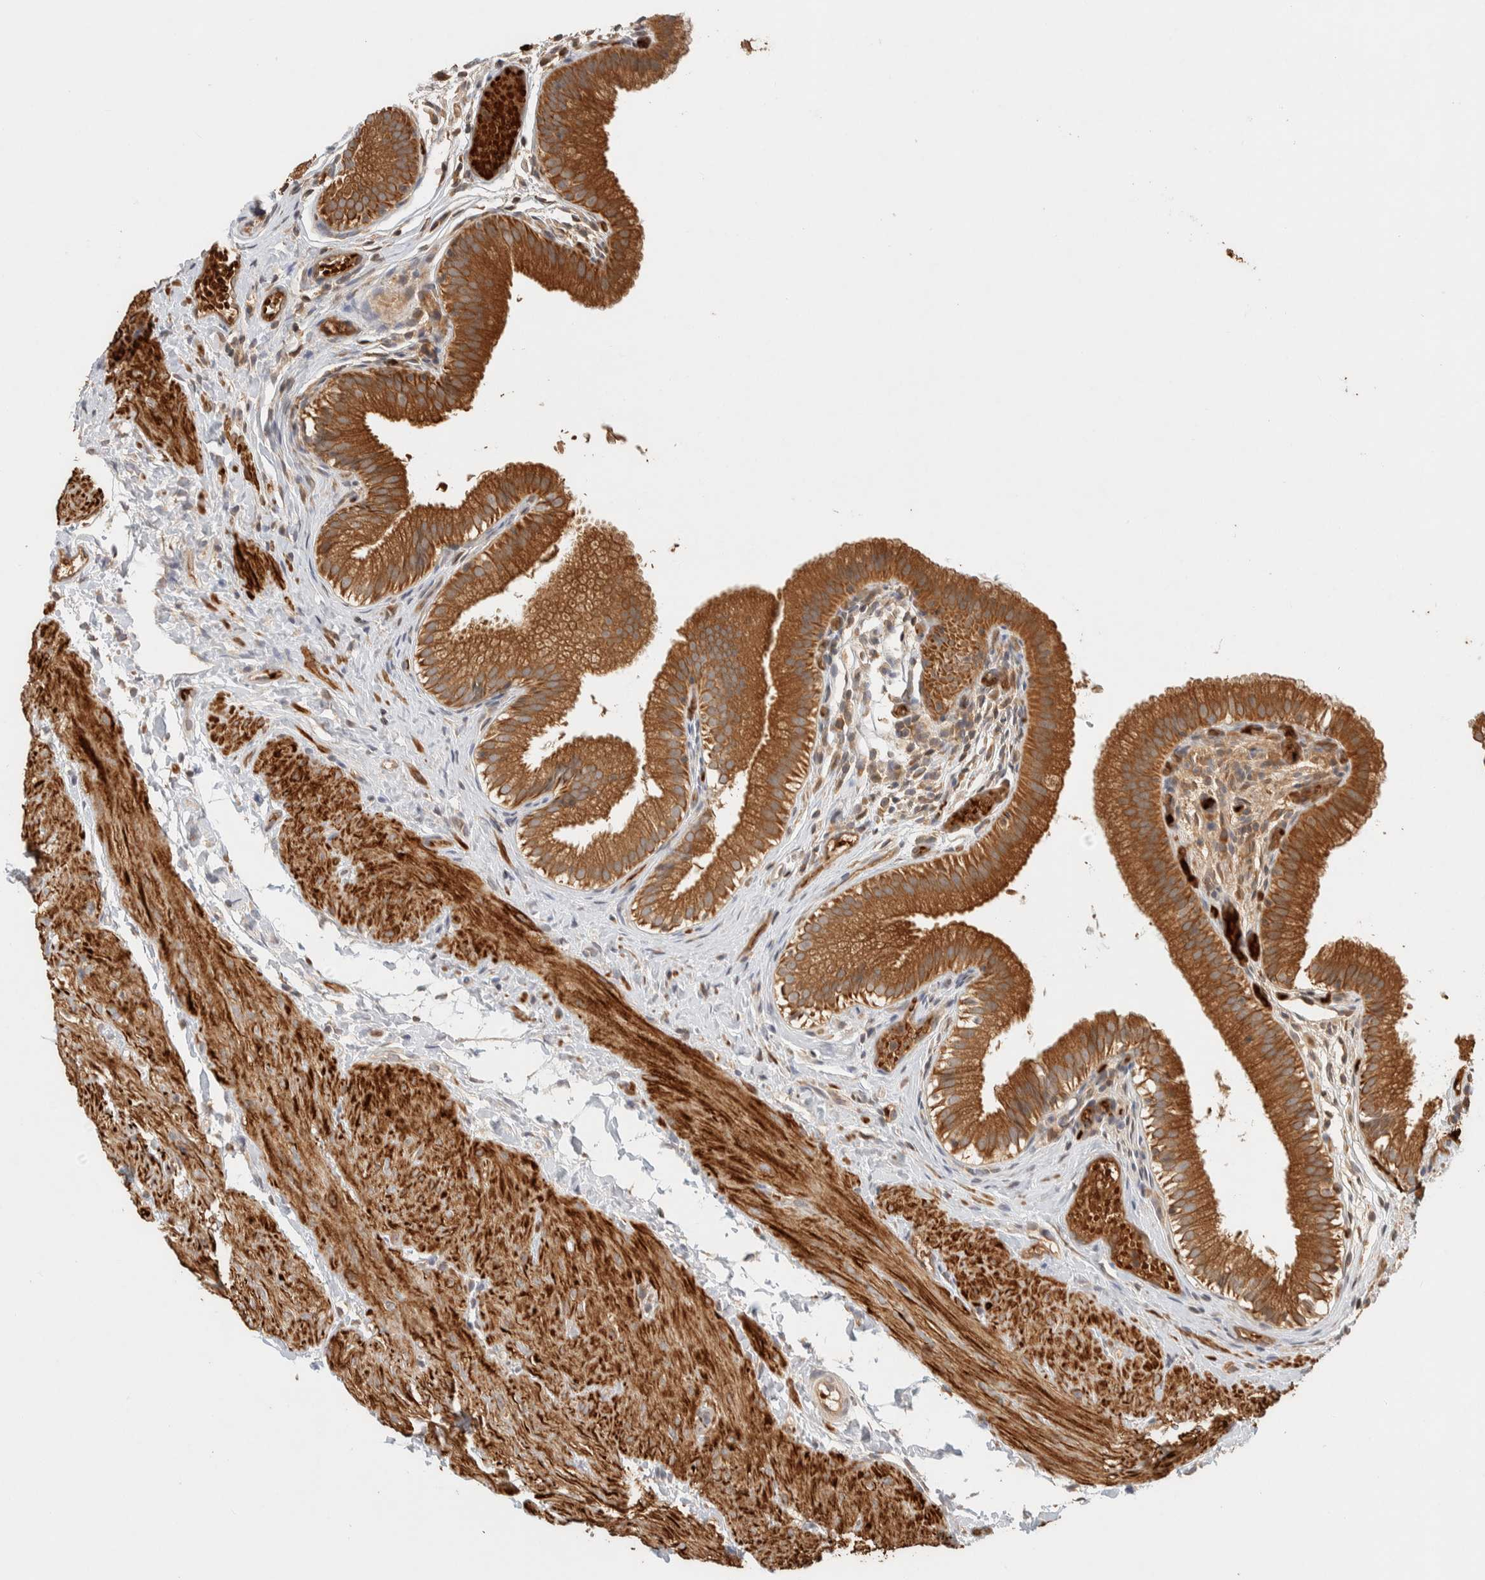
{"staining": {"intensity": "strong", "quantity": ">75%", "location": "cytoplasmic/membranous"}, "tissue": "gallbladder", "cell_type": "Glandular cells", "image_type": "normal", "snomed": [{"axis": "morphology", "description": "Normal tissue, NOS"}, {"axis": "topography", "description": "Gallbladder"}], "caption": "An immunohistochemistry photomicrograph of unremarkable tissue is shown. Protein staining in brown highlights strong cytoplasmic/membranous positivity in gallbladder within glandular cells. Ihc stains the protein in brown and the nuclei are stained blue.", "gene": "TTI2", "patient": {"sex": "female", "age": 26}}